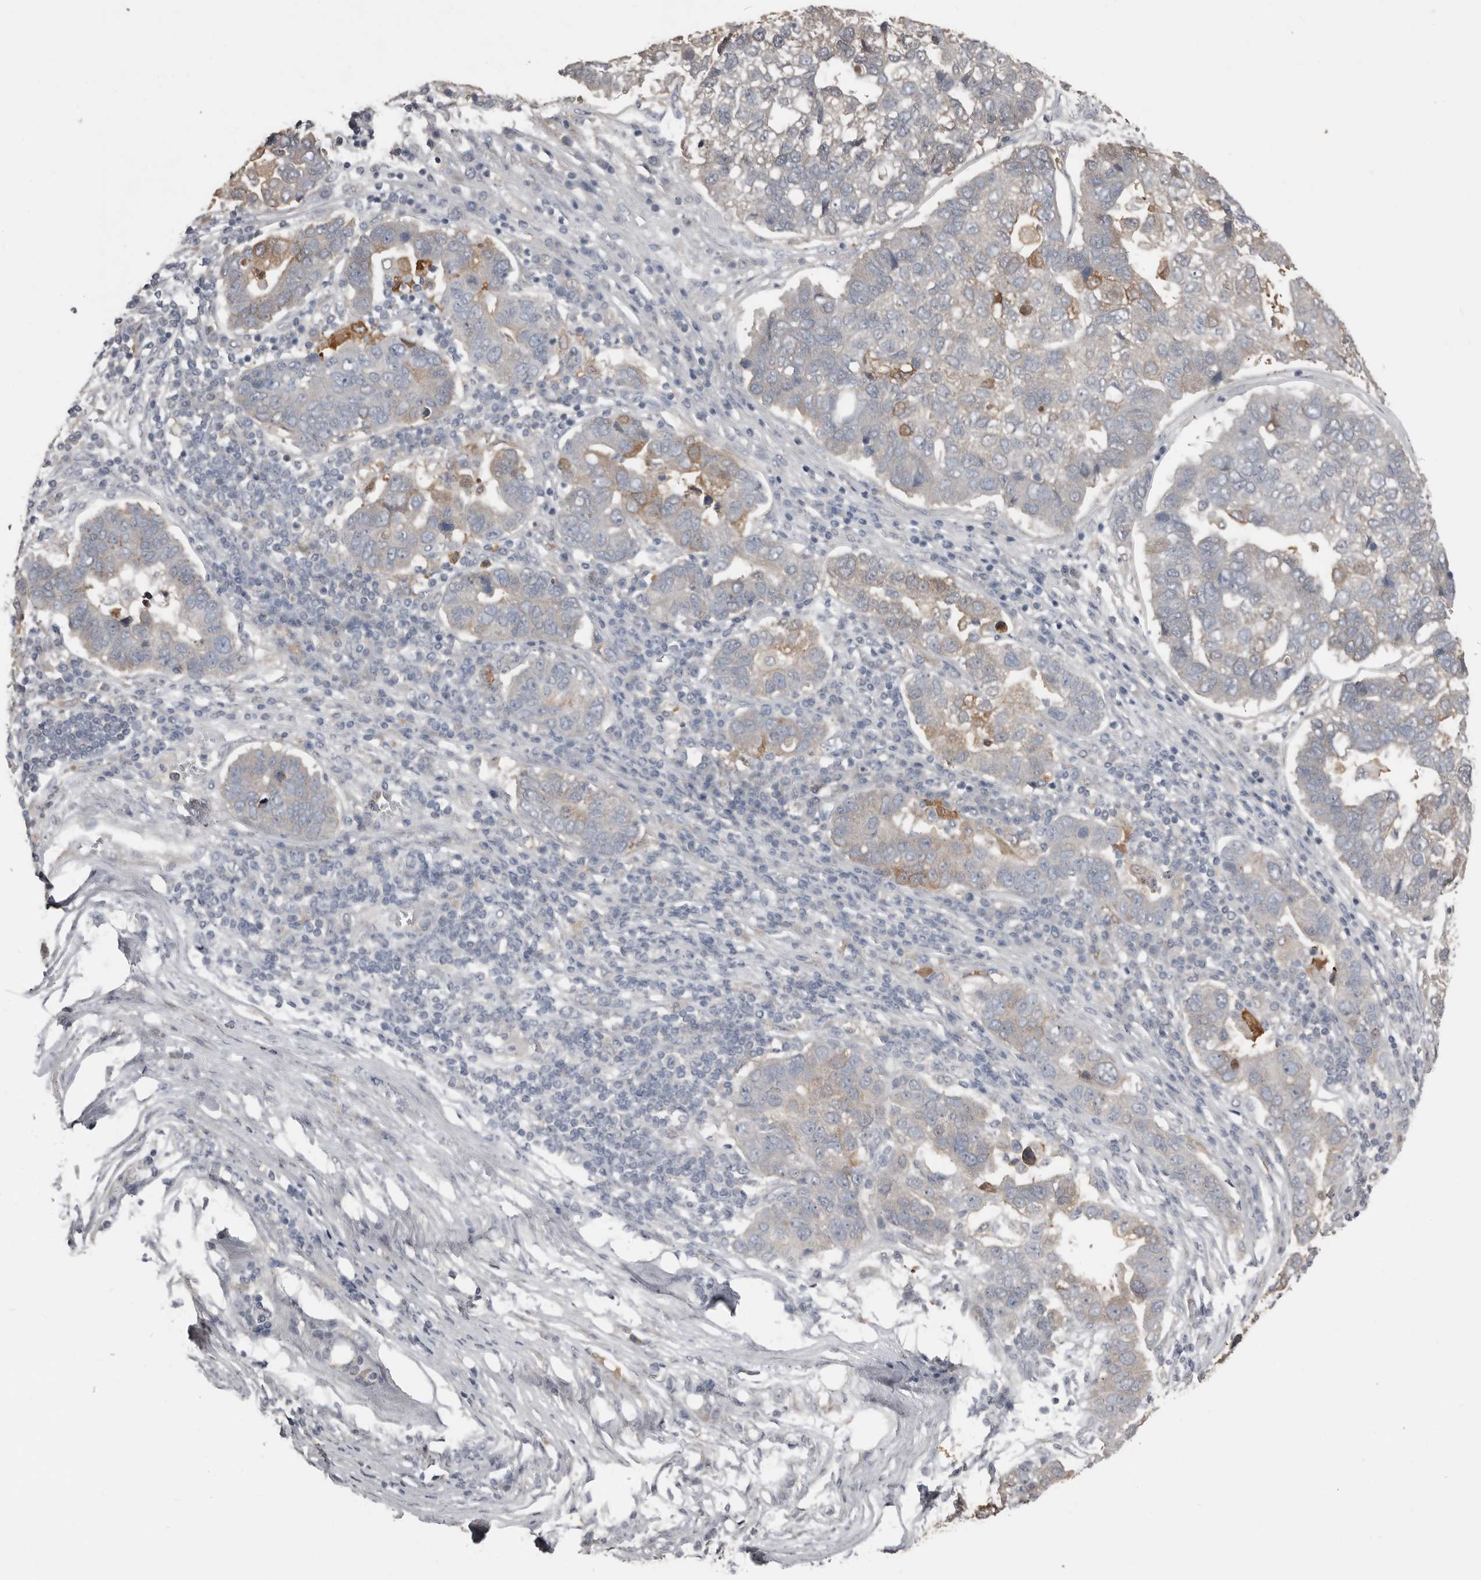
{"staining": {"intensity": "weak", "quantity": "<25%", "location": "cytoplasmic/membranous"}, "tissue": "pancreatic cancer", "cell_type": "Tumor cells", "image_type": "cancer", "snomed": [{"axis": "morphology", "description": "Adenocarcinoma, NOS"}, {"axis": "topography", "description": "Pancreas"}], "caption": "This is an immunohistochemistry micrograph of pancreatic adenocarcinoma. There is no staining in tumor cells.", "gene": "KCNJ8", "patient": {"sex": "female", "age": 61}}